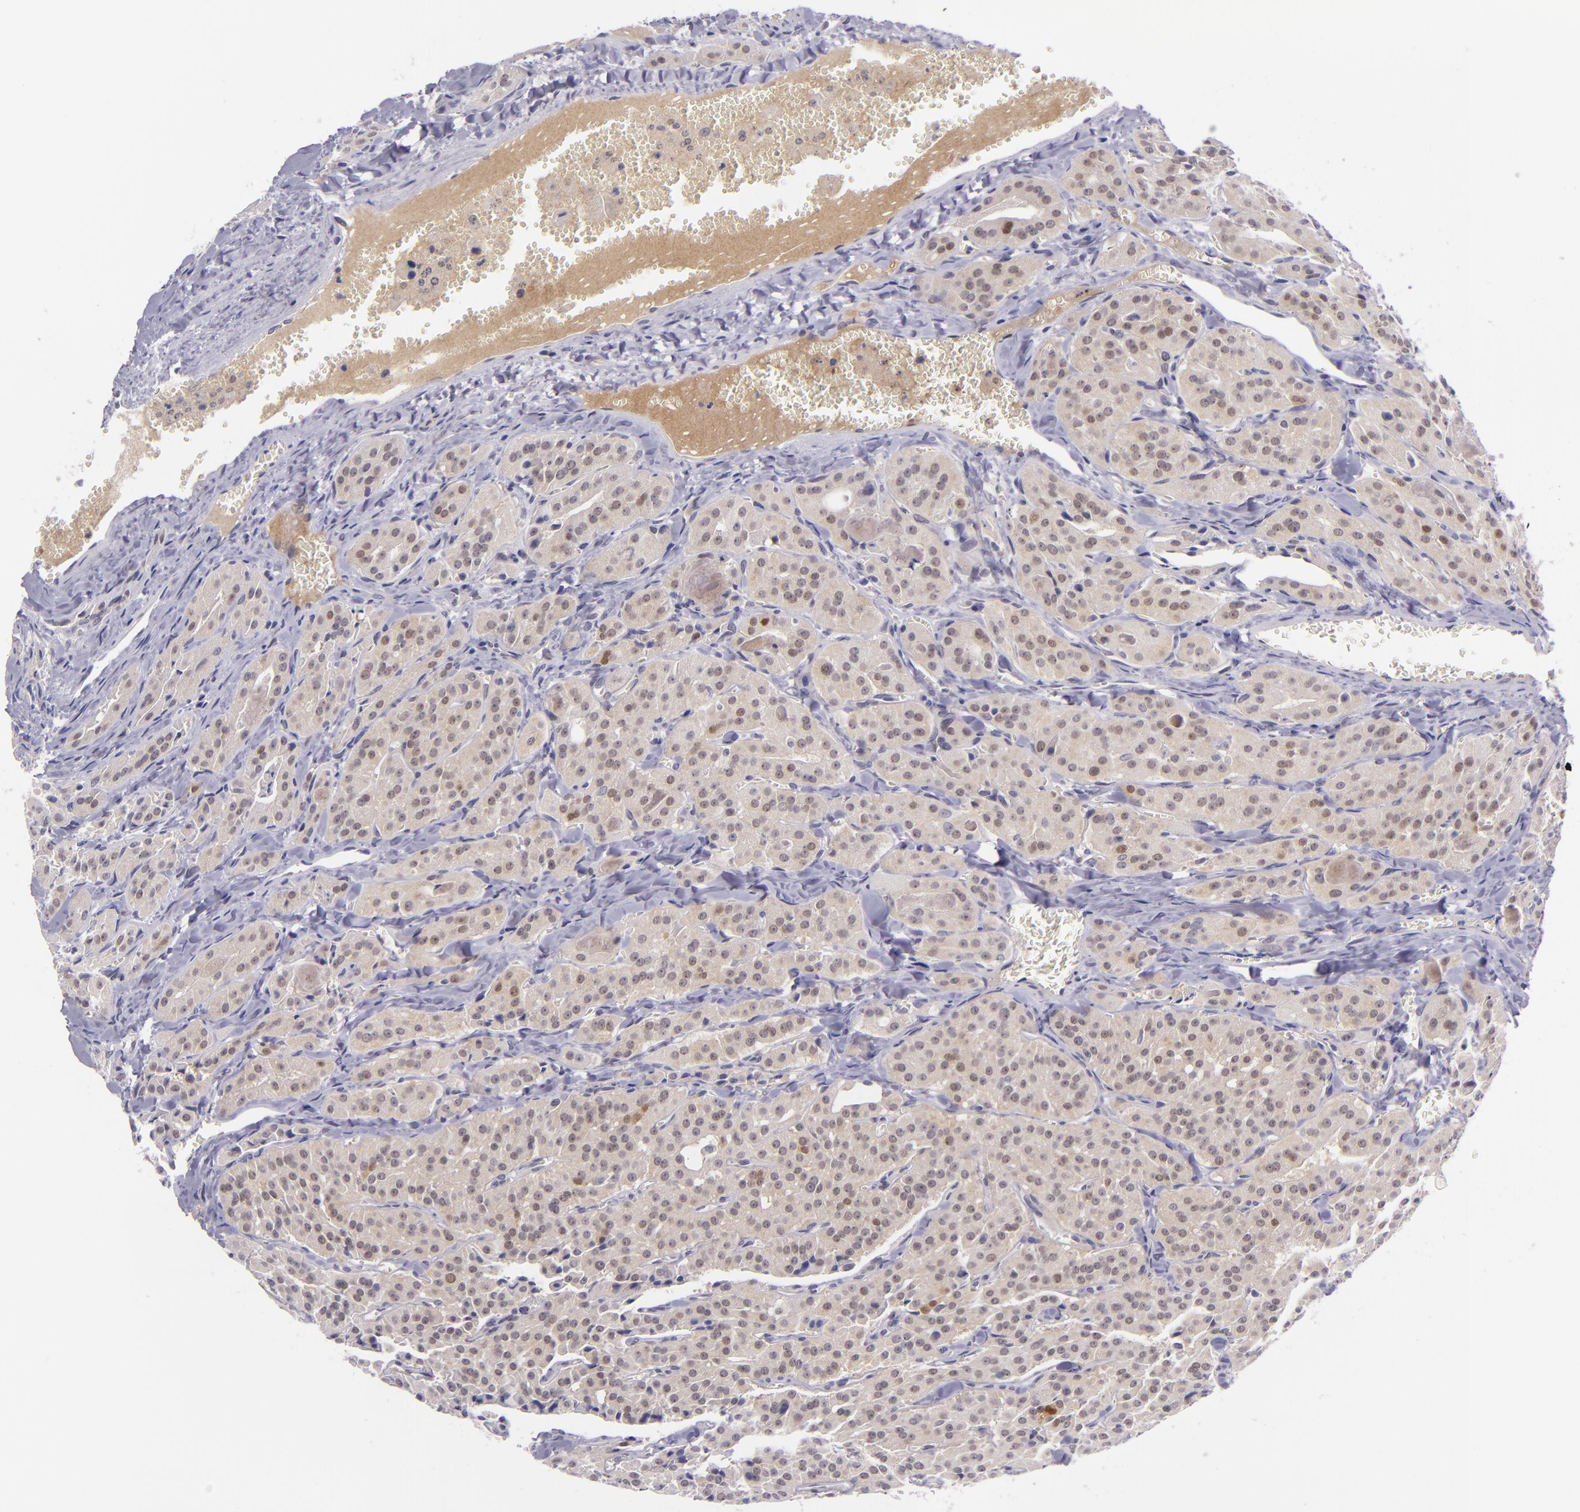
{"staining": {"intensity": "weak", "quantity": "25%-75%", "location": "cytoplasmic/membranous,nuclear"}, "tissue": "thyroid cancer", "cell_type": "Tumor cells", "image_type": "cancer", "snomed": [{"axis": "morphology", "description": "Carcinoma, NOS"}, {"axis": "topography", "description": "Thyroid gland"}], "caption": "Human thyroid cancer stained with a protein marker displays weak staining in tumor cells.", "gene": "CSE1L", "patient": {"sex": "male", "age": 76}}